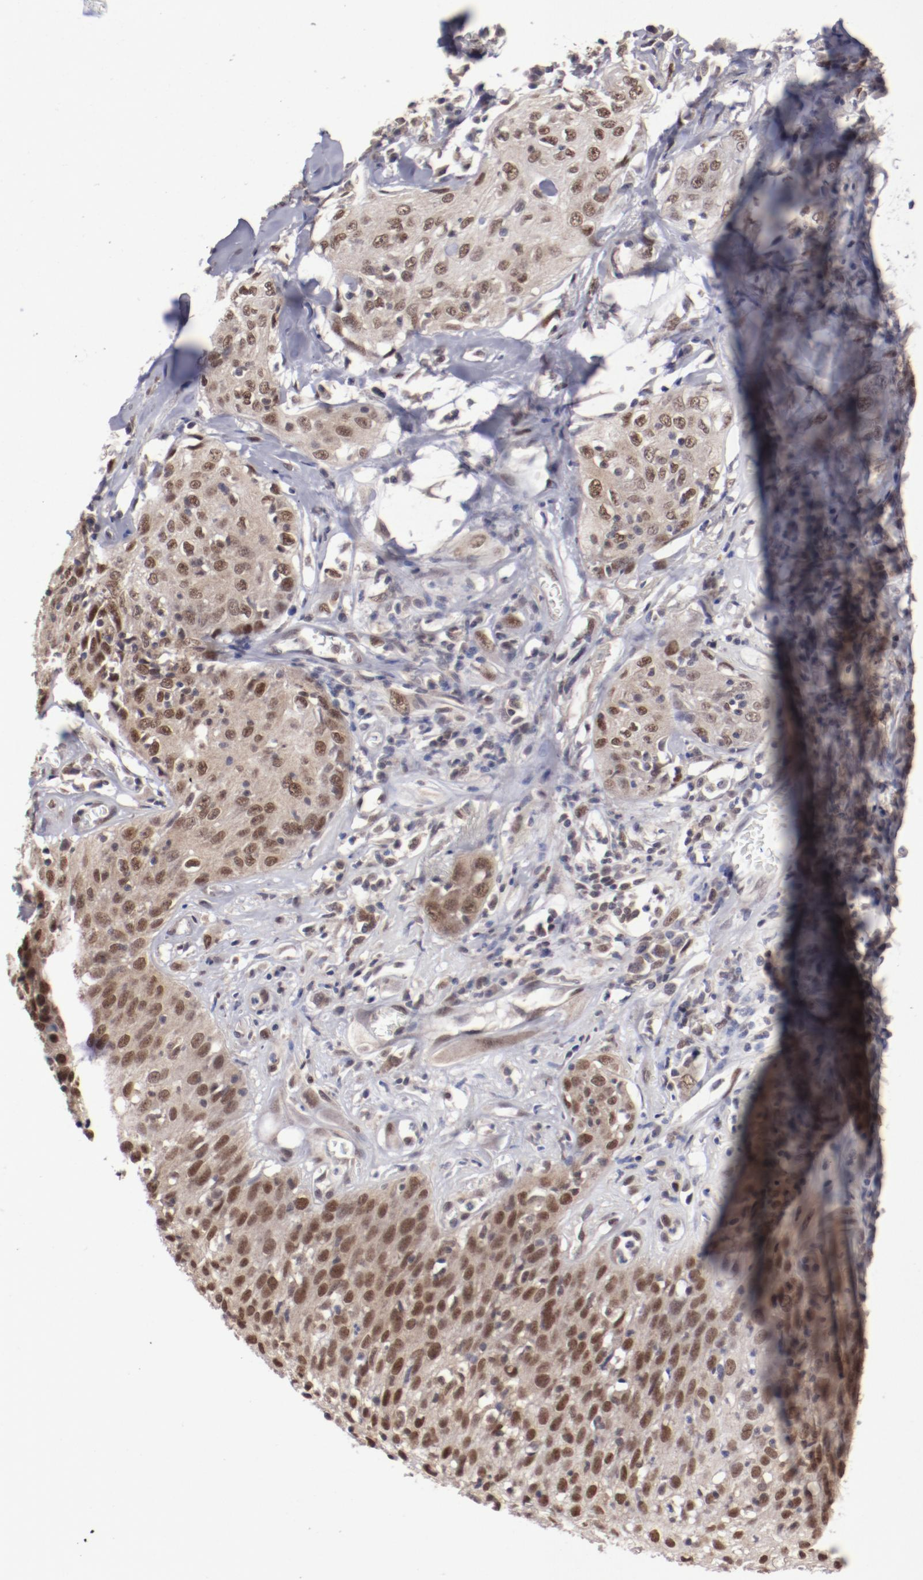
{"staining": {"intensity": "moderate", "quantity": ">75%", "location": "cytoplasmic/membranous,nuclear"}, "tissue": "skin cancer", "cell_type": "Tumor cells", "image_type": "cancer", "snomed": [{"axis": "morphology", "description": "Squamous cell carcinoma, NOS"}, {"axis": "topography", "description": "Skin"}], "caption": "Protein staining of skin cancer tissue exhibits moderate cytoplasmic/membranous and nuclear expression in approximately >75% of tumor cells.", "gene": "ARNT", "patient": {"sex": "male", "age": 65}}